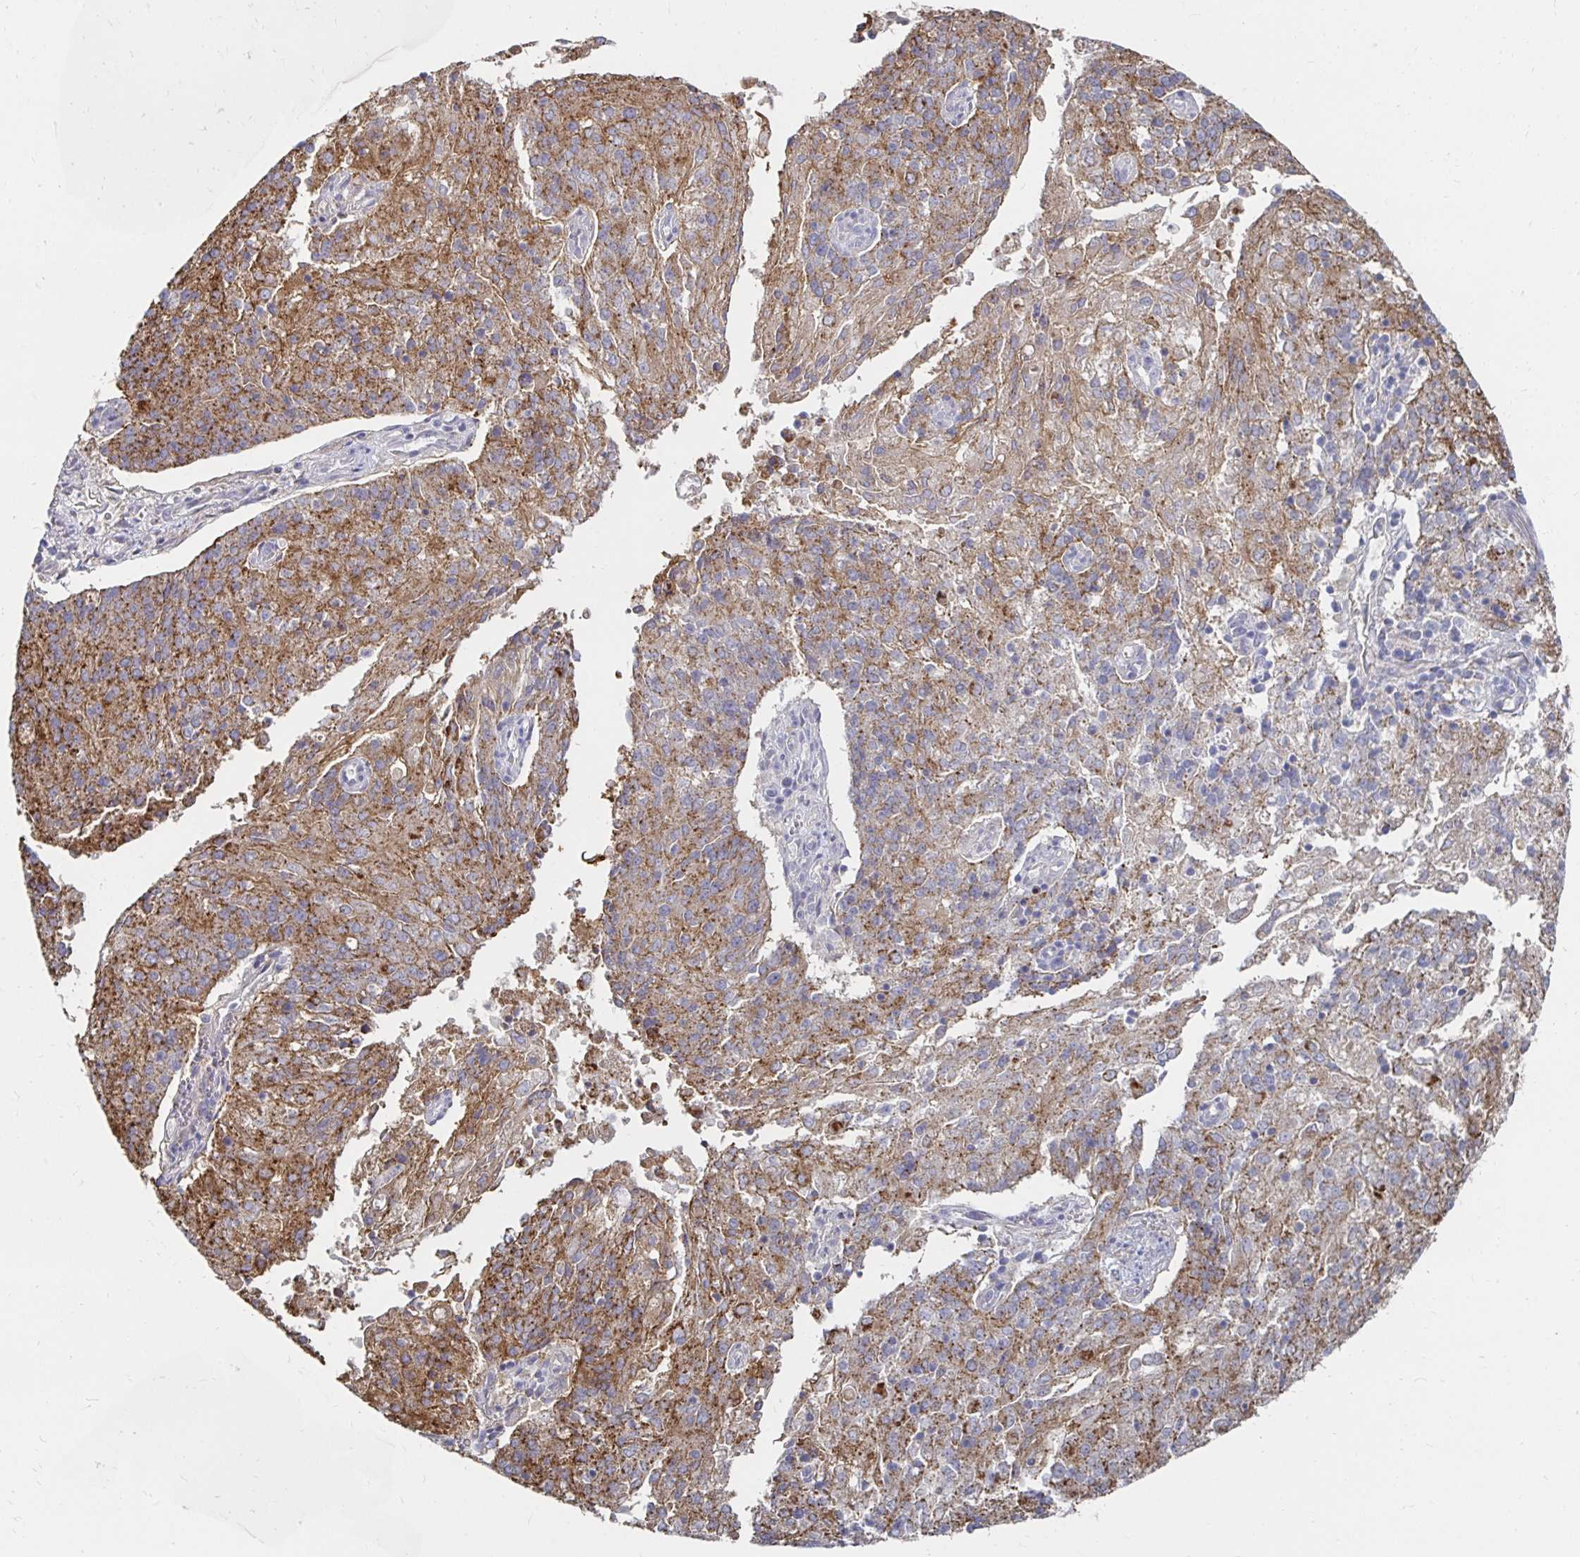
{"staining": {"intensity": "moderate", "quantity": ">75%", "location": "cytoplasmic/membranous"}, "tissue": "endometrial cancer", "cell_type": "Tumor cells", "image_type": "cancer", "snomed": [{"axis": "morphology", "description": "Adenocarcinoma, NOS"}, {"axis": "topography", "description": "Endometrium"}], "caption": "Endometrial cancer (adenocarcinoma) stained with immunohistochemistry (IHC) reveals moderate cytoplasmic/membranous staining in about >75% of tumor cells. The protein is shown in brown color, while the nuclei are stained blue.", "gene": "NOCT", "patient": {"sex": "female", "age": 82}}